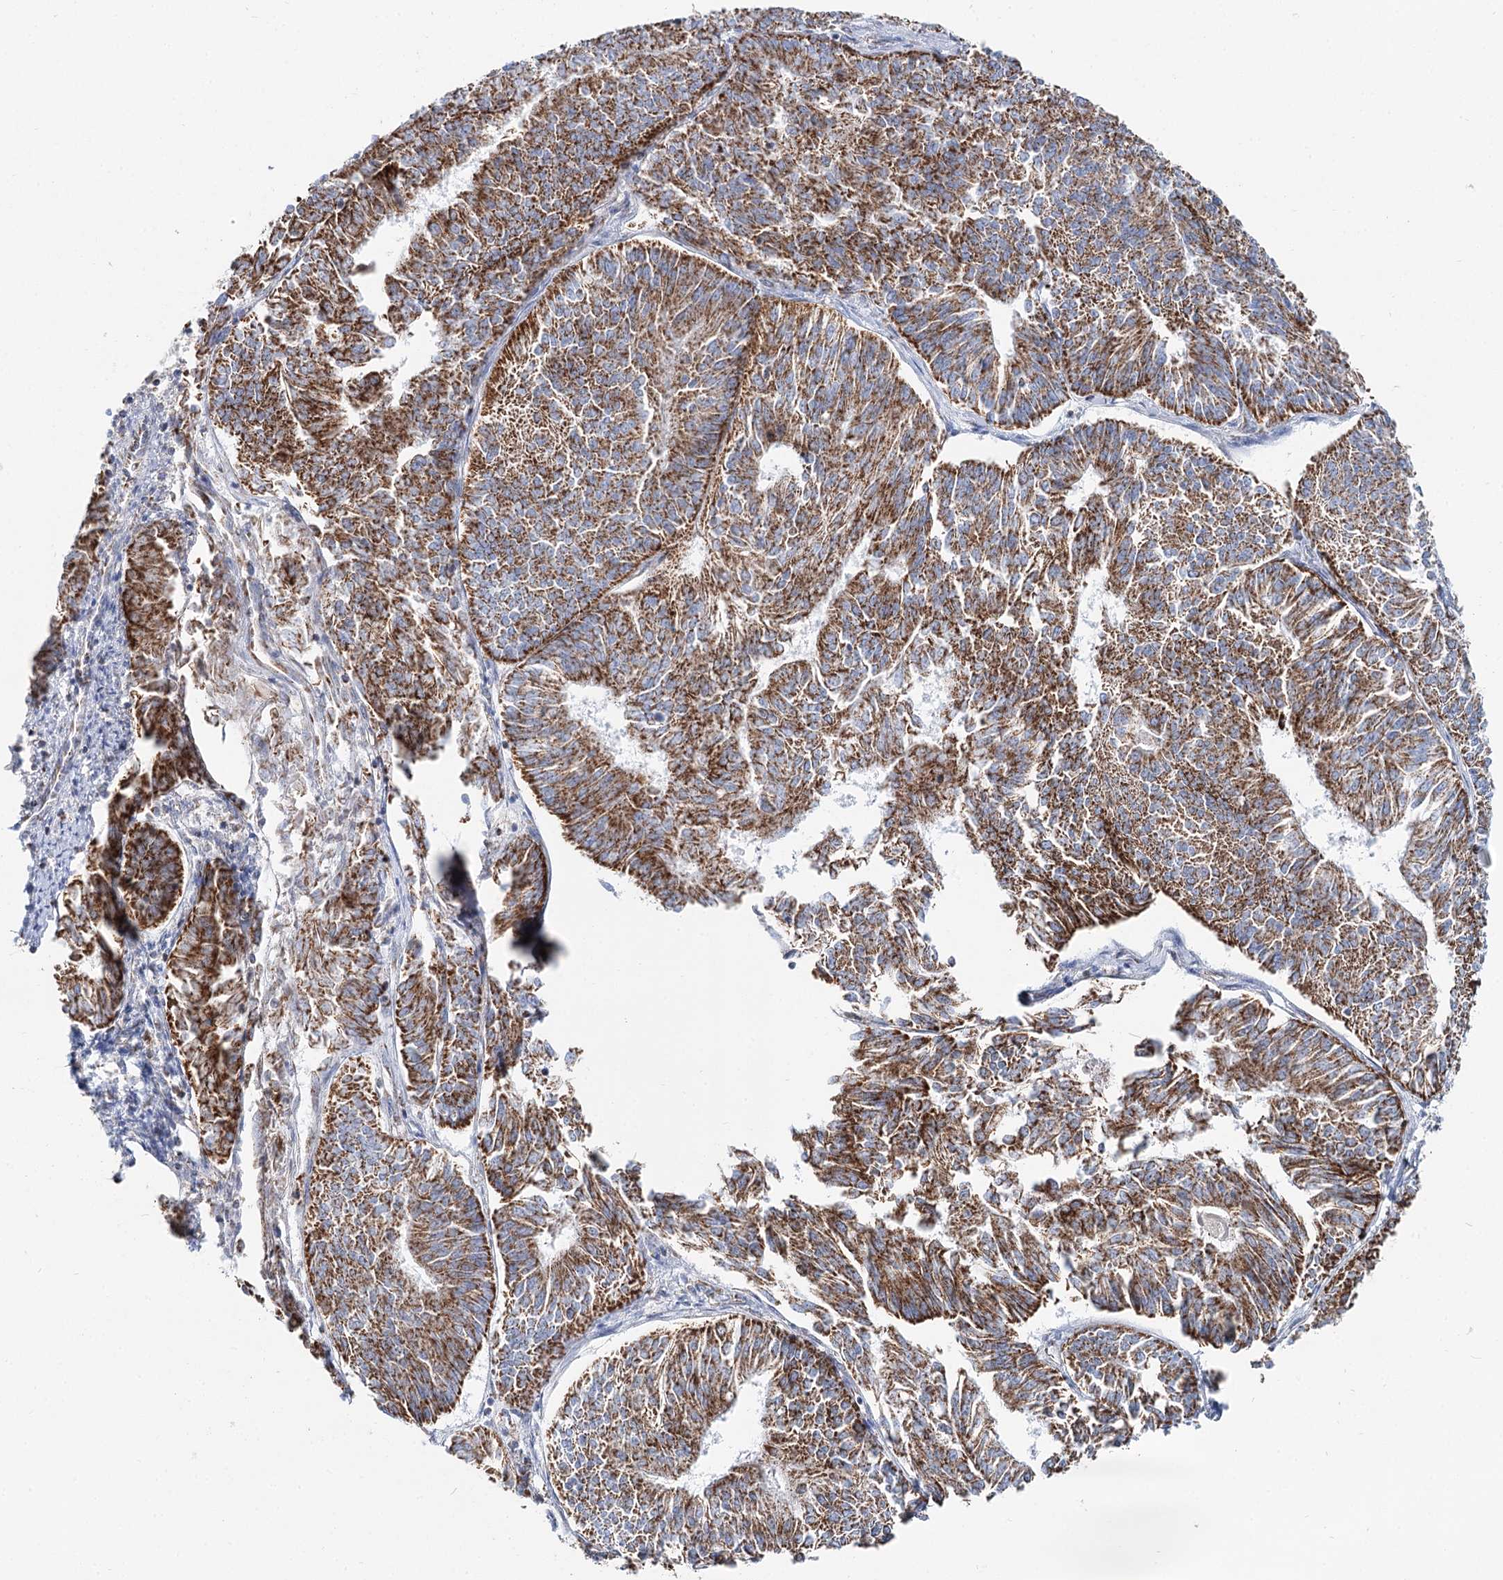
{"staining": {"intensity": "moderate", "quantity": ">75%", "location": "cytoplasmic/membranous"}, "tissue": "endometrial cancer", "cell_type": "Tumor cells", "image_type": "cancer", "snomed": [{"axis": "morphology", "description": "Adenocarcinoma, NOS"}, {"axis": "topography", "description": "Endometrium"}], "caption": "About >75% of tumor cells in endometrial adenocarcinoma reveal moderate cytoplasmic/membranous protein positivity as visualized by brown immunohistochemical staining.", "gene": "MCCC2", "patient": {"sex": "female", "age": 58}}